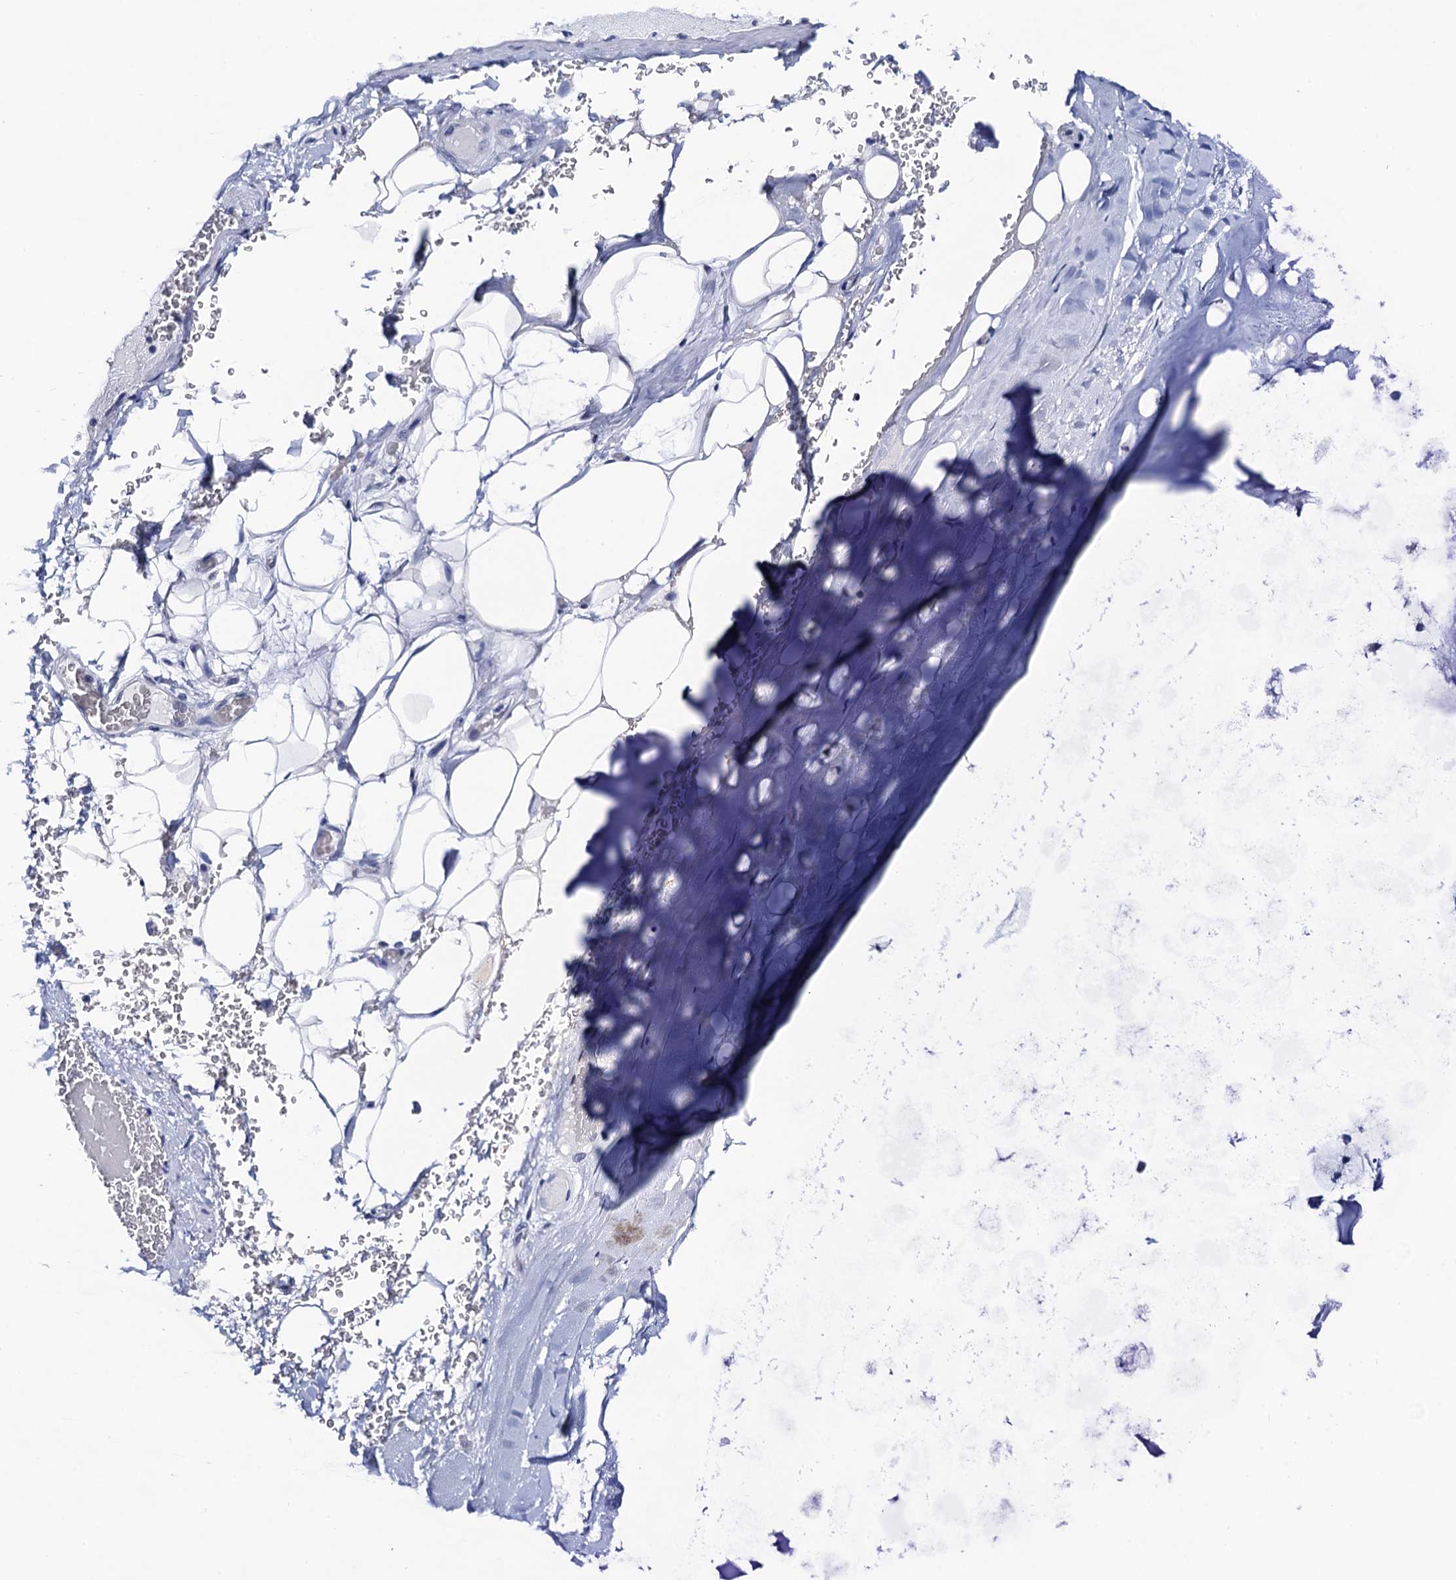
{"staining": {"intensity": "negative", "quantity": "none", "location": "none"}, "tissue": "adipose tissue", "cell_type": "Adipocytes", "image_type": "normal", "snomed": [{"axis": "morphology", "description": "Normal tissue, NOS"}, {"axis": "topography", "description": "Bronchus"}], "caption": "The immunohistochemistry (IHC) histopathology image has no significant expression in adipocytes of adipose tissue. (IHC, brightfield microscopy, high magnification).", "gene": "C16orf87", "patient": {"sex": "male", "age": 66}}